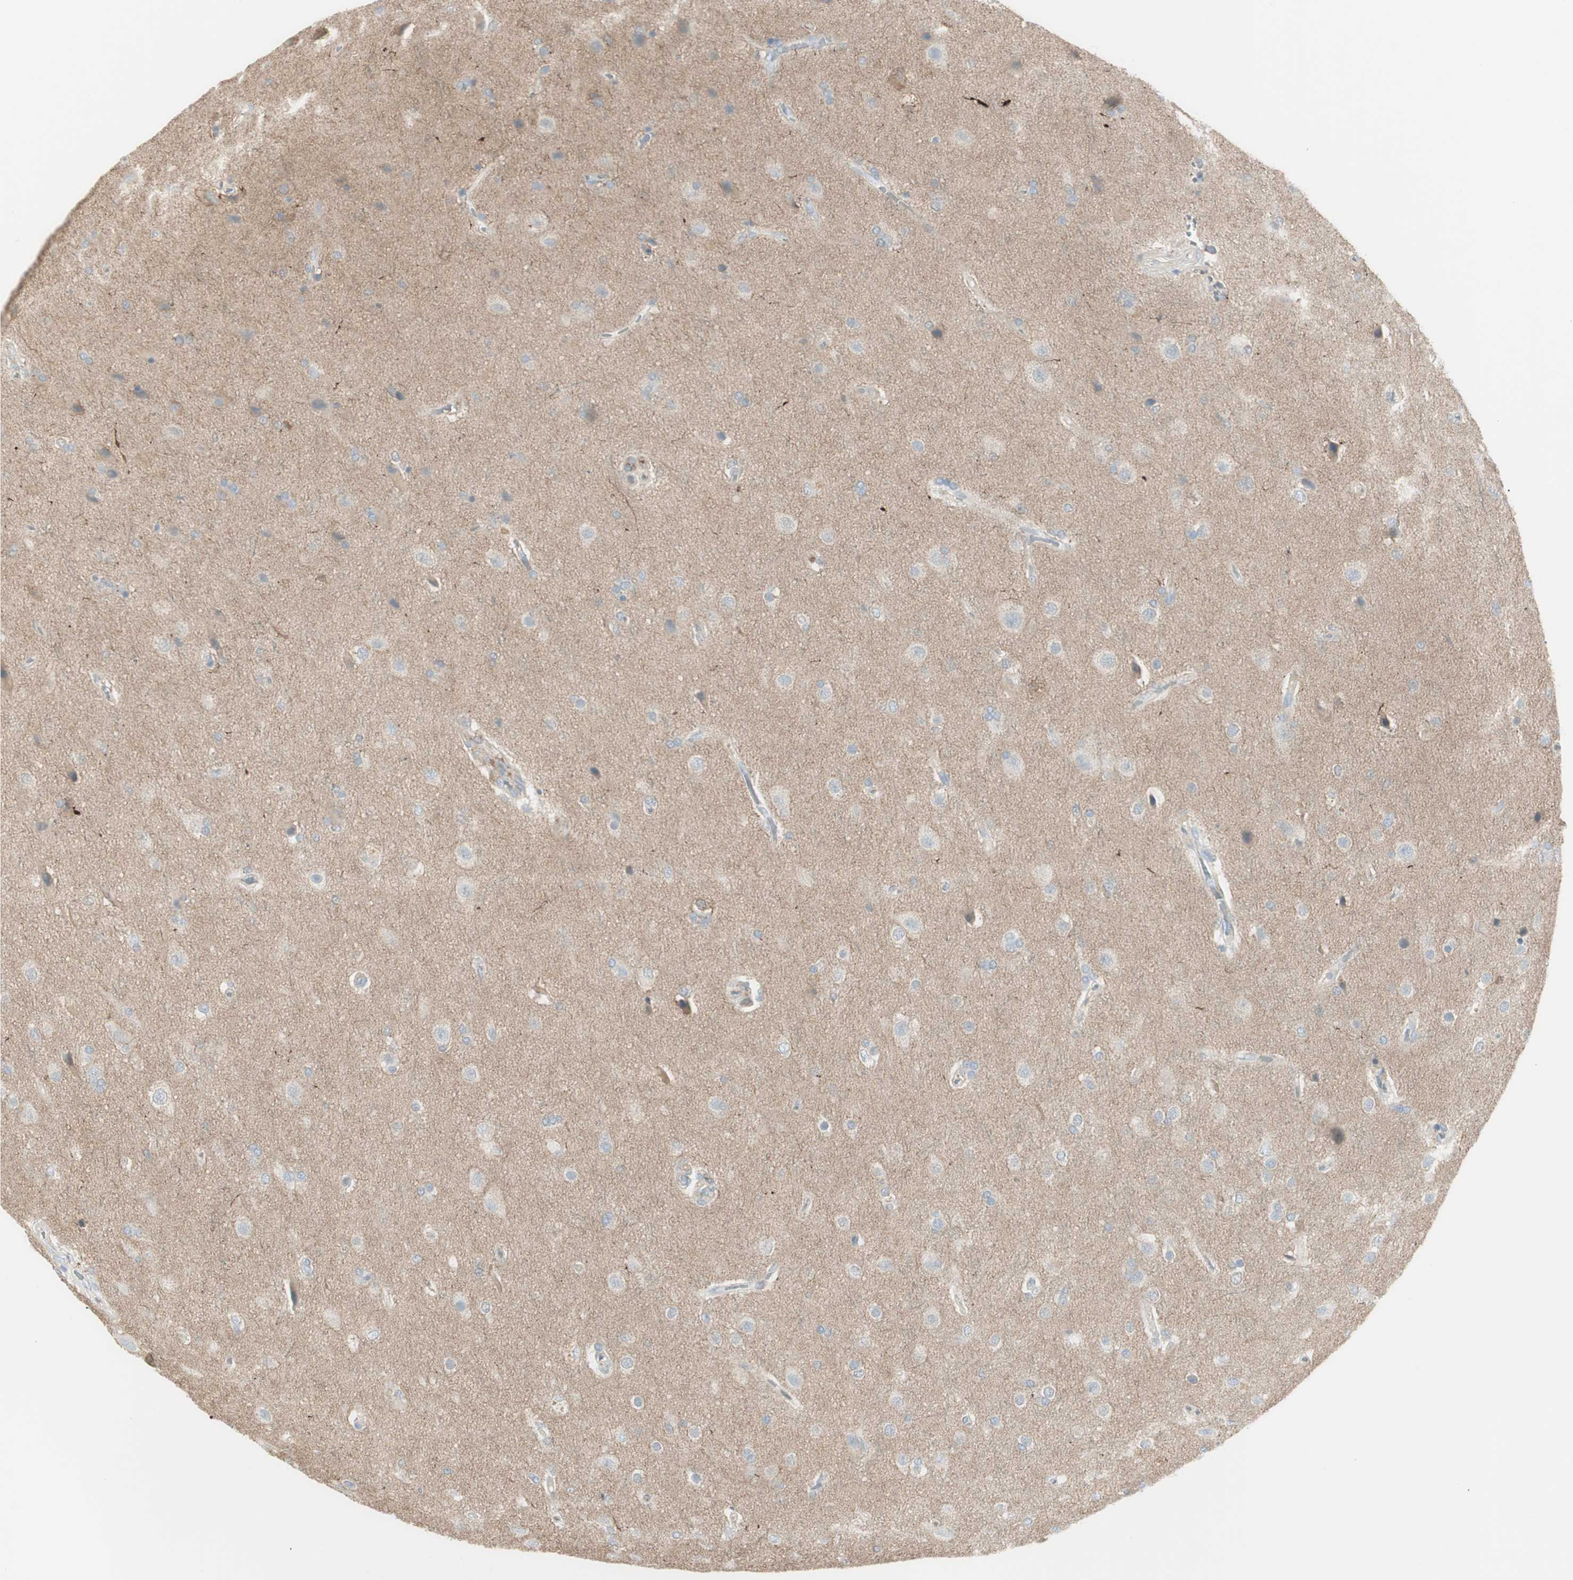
{"staining": {"intensity": "moderate", "quantity": "<25%", "location": "cytoplasmic/membranous"}, "tissue": "glioma", "cell_type": "Tumor cells", "image_type": "cancer", "snomed": [{"axis": "morphology", "description": "Glioma, malignant, High grade"}, {"axis": "topography", "description": "Brain"}], "caption": "Immunohistochemical staining of glioma displays low levels of moderate cytoplasmic/membranous protein expression in approximately <25% of tumor cells.", "gene": "CACNA2D1", "patient": {"sex": "male", "age": 71}}